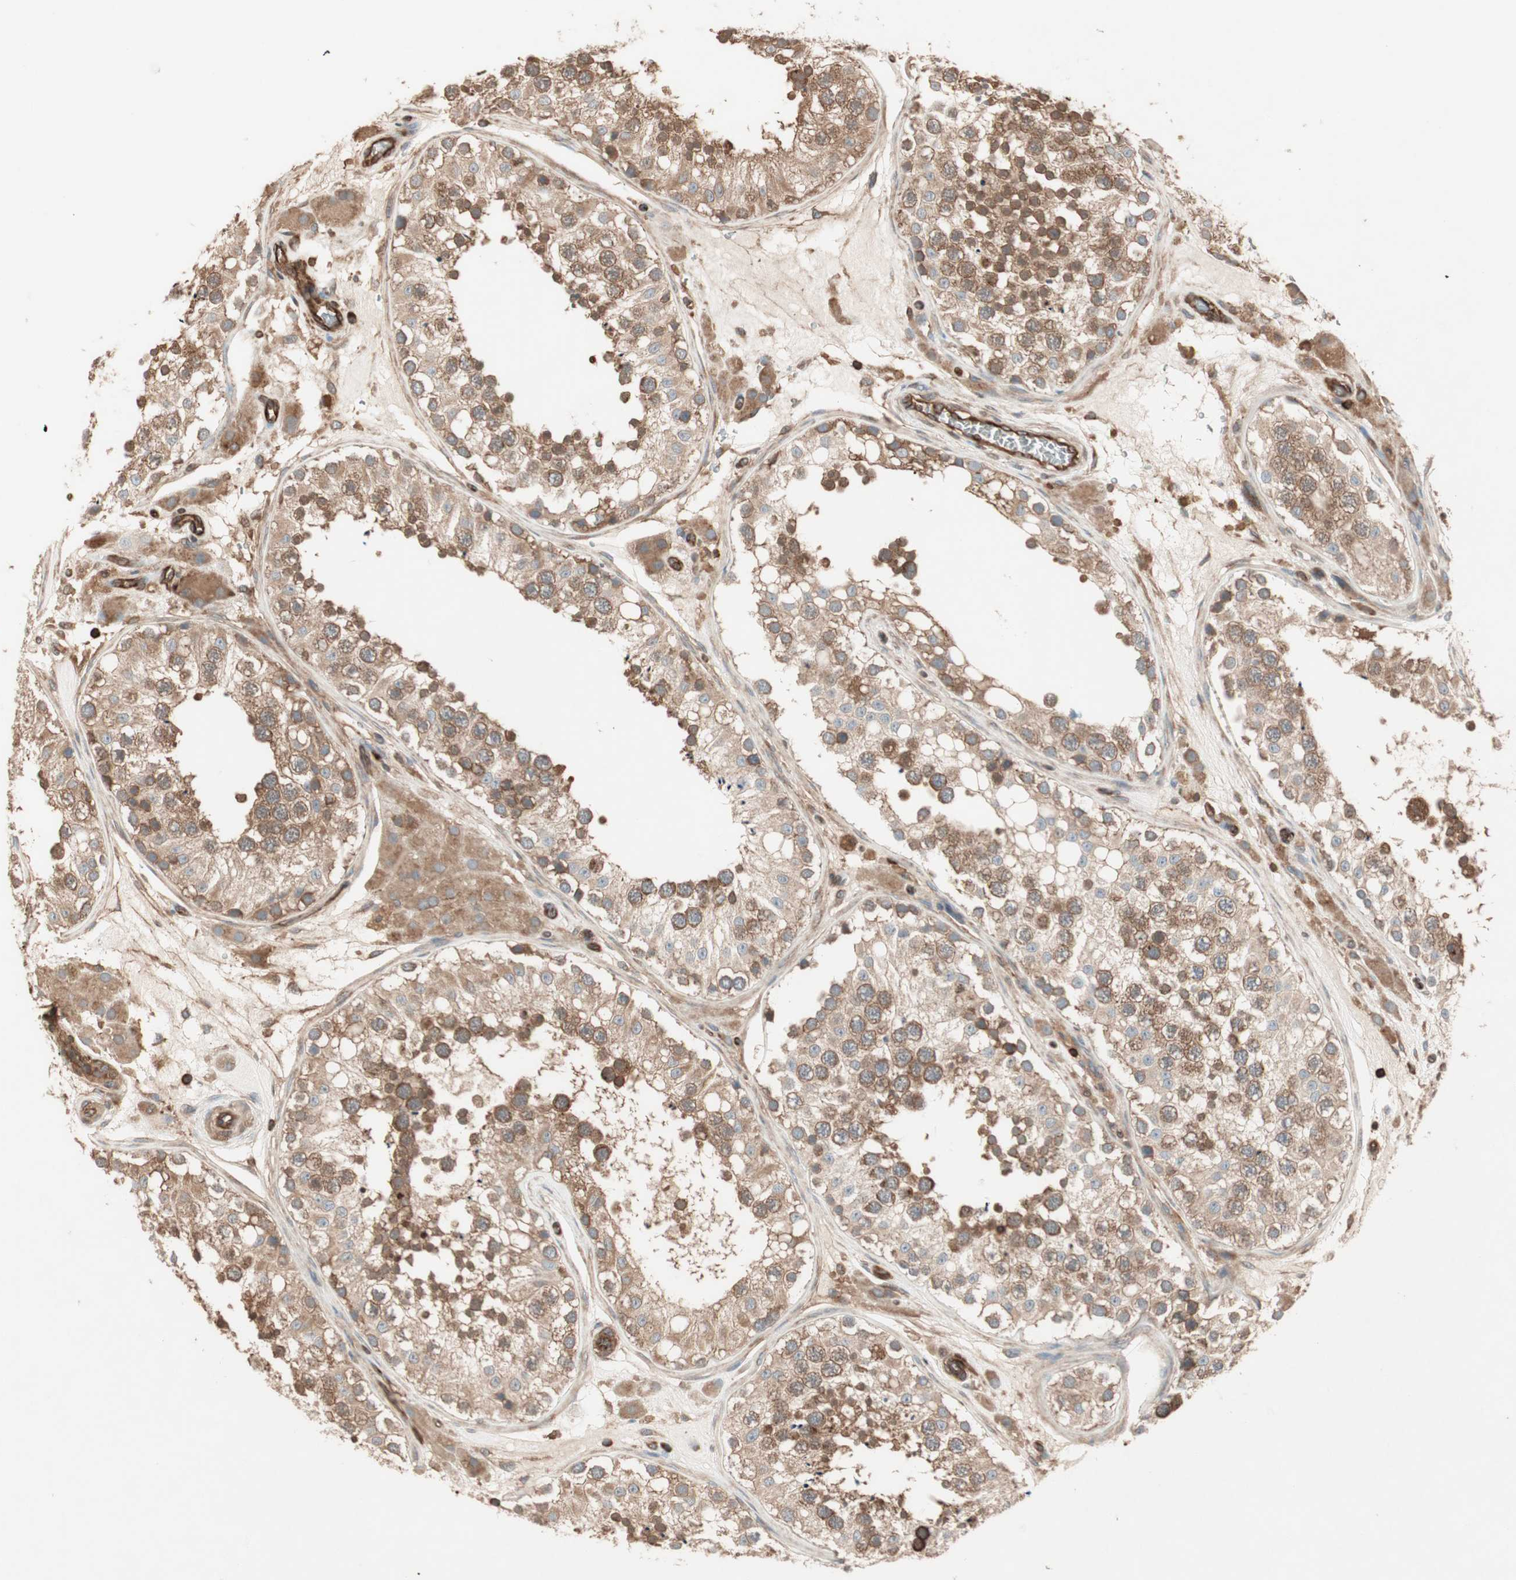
{"staining": {"intensity": "moderate", "quantity": ">75%", "location": "cytoplasmic/membranous"}, "tissue": "testis", "cell_type": "Cells in seminiferous ducts", "image_type": "normal", "snomed": [{"axis": "morphology", "description": "Normal tissue, NOS"}, {"axis": "topography", "description": "Testis"}], "caption": "Immunohistochemistry photomicrograph of normal testis: human testis stained using immunohistochemistry (IHC) reveals medium levels of moderate protein expression localized specifically in the cytoplasmic/membranous of cells in seminiferous ducts, appearing as a cytoplasmic/membranous brown color.", "gene": "TCP11L1", "patient": {"sex": "male", "age": 26}}